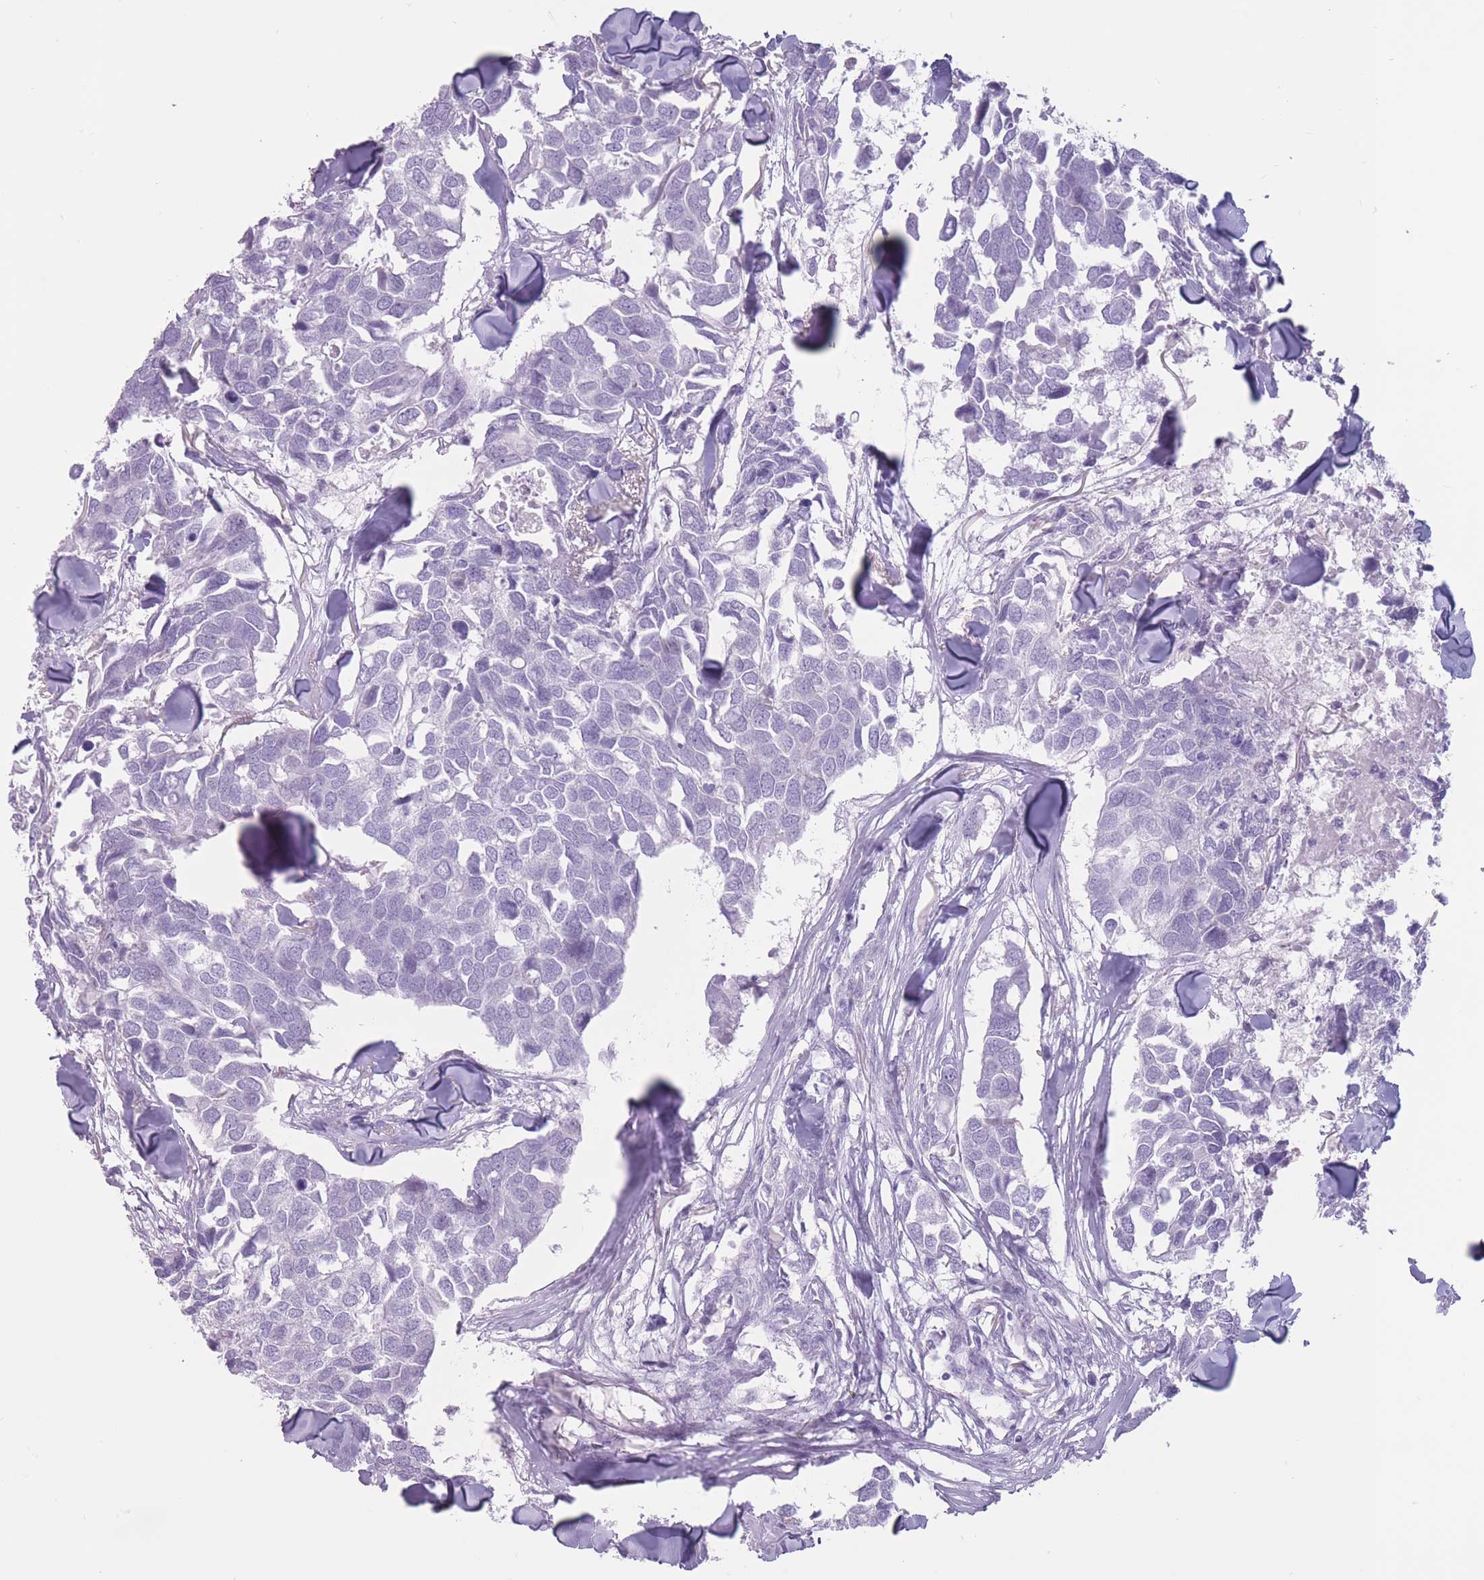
{"staining": {"intensity": "negative", "quantity": "none", "location": "none"}, "tissue": "breast cancer", "cell_type": "Tumor cells", "image_type": "cancer", "snomed": [{"axis": "morphology", "description": "Duct carcinoma"}, {"axis": "topography", "description": "Breast"}], "caption": "This micrograph is of breast cancer (intraductal carcinoma) stained with IHC to label a protein in brown with the nuclei are counter-stained blue. There is no staining in tumor cells.", "gene": "PNMA3", "patient": {"sex": "female", "age": 83}}